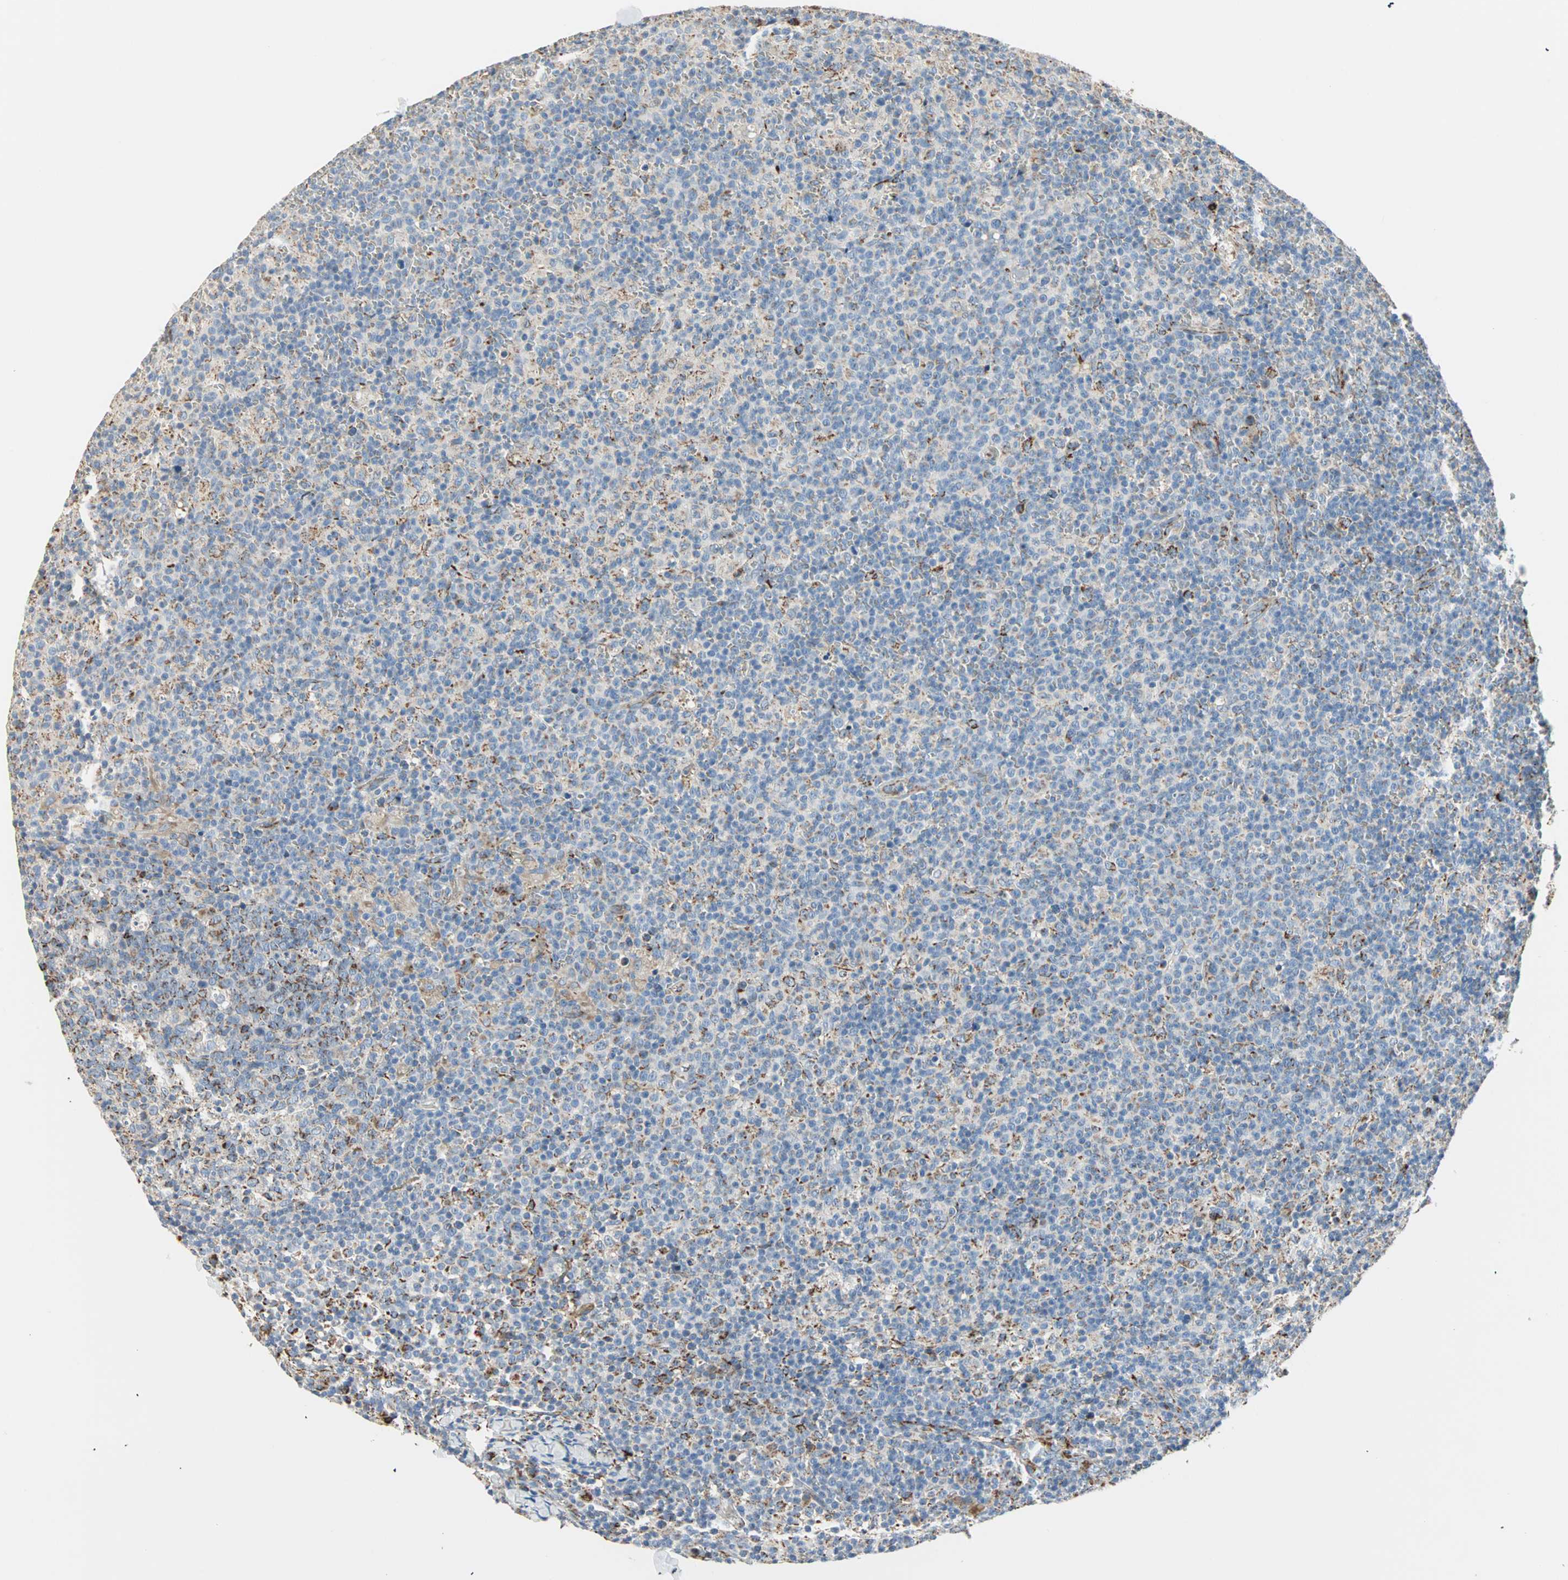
{"staining": {"intensity": "strong", "quantity": ">75%", "location": "cytoplasmic/membranous"}, "tissue": "lymph node", "cell_type": "Germinal center cells", "image_type": "normal", "snomed": [{"axis": "morphology", "description": "Normal tissue, NOS"}, {"axis": "morphology", "description": "Inflammation, NOS"}, {"axis": "topography", "description": "Lymph node"}], "caption": "Normal lymph node shows strong cytoplasmic/membranous staining in about >75% of germinal center cells The protein of interest is shown in brown color, while the nuclei are stained blue..", "gene": "TST", "patient": {"sex": "male", "age": 55}}